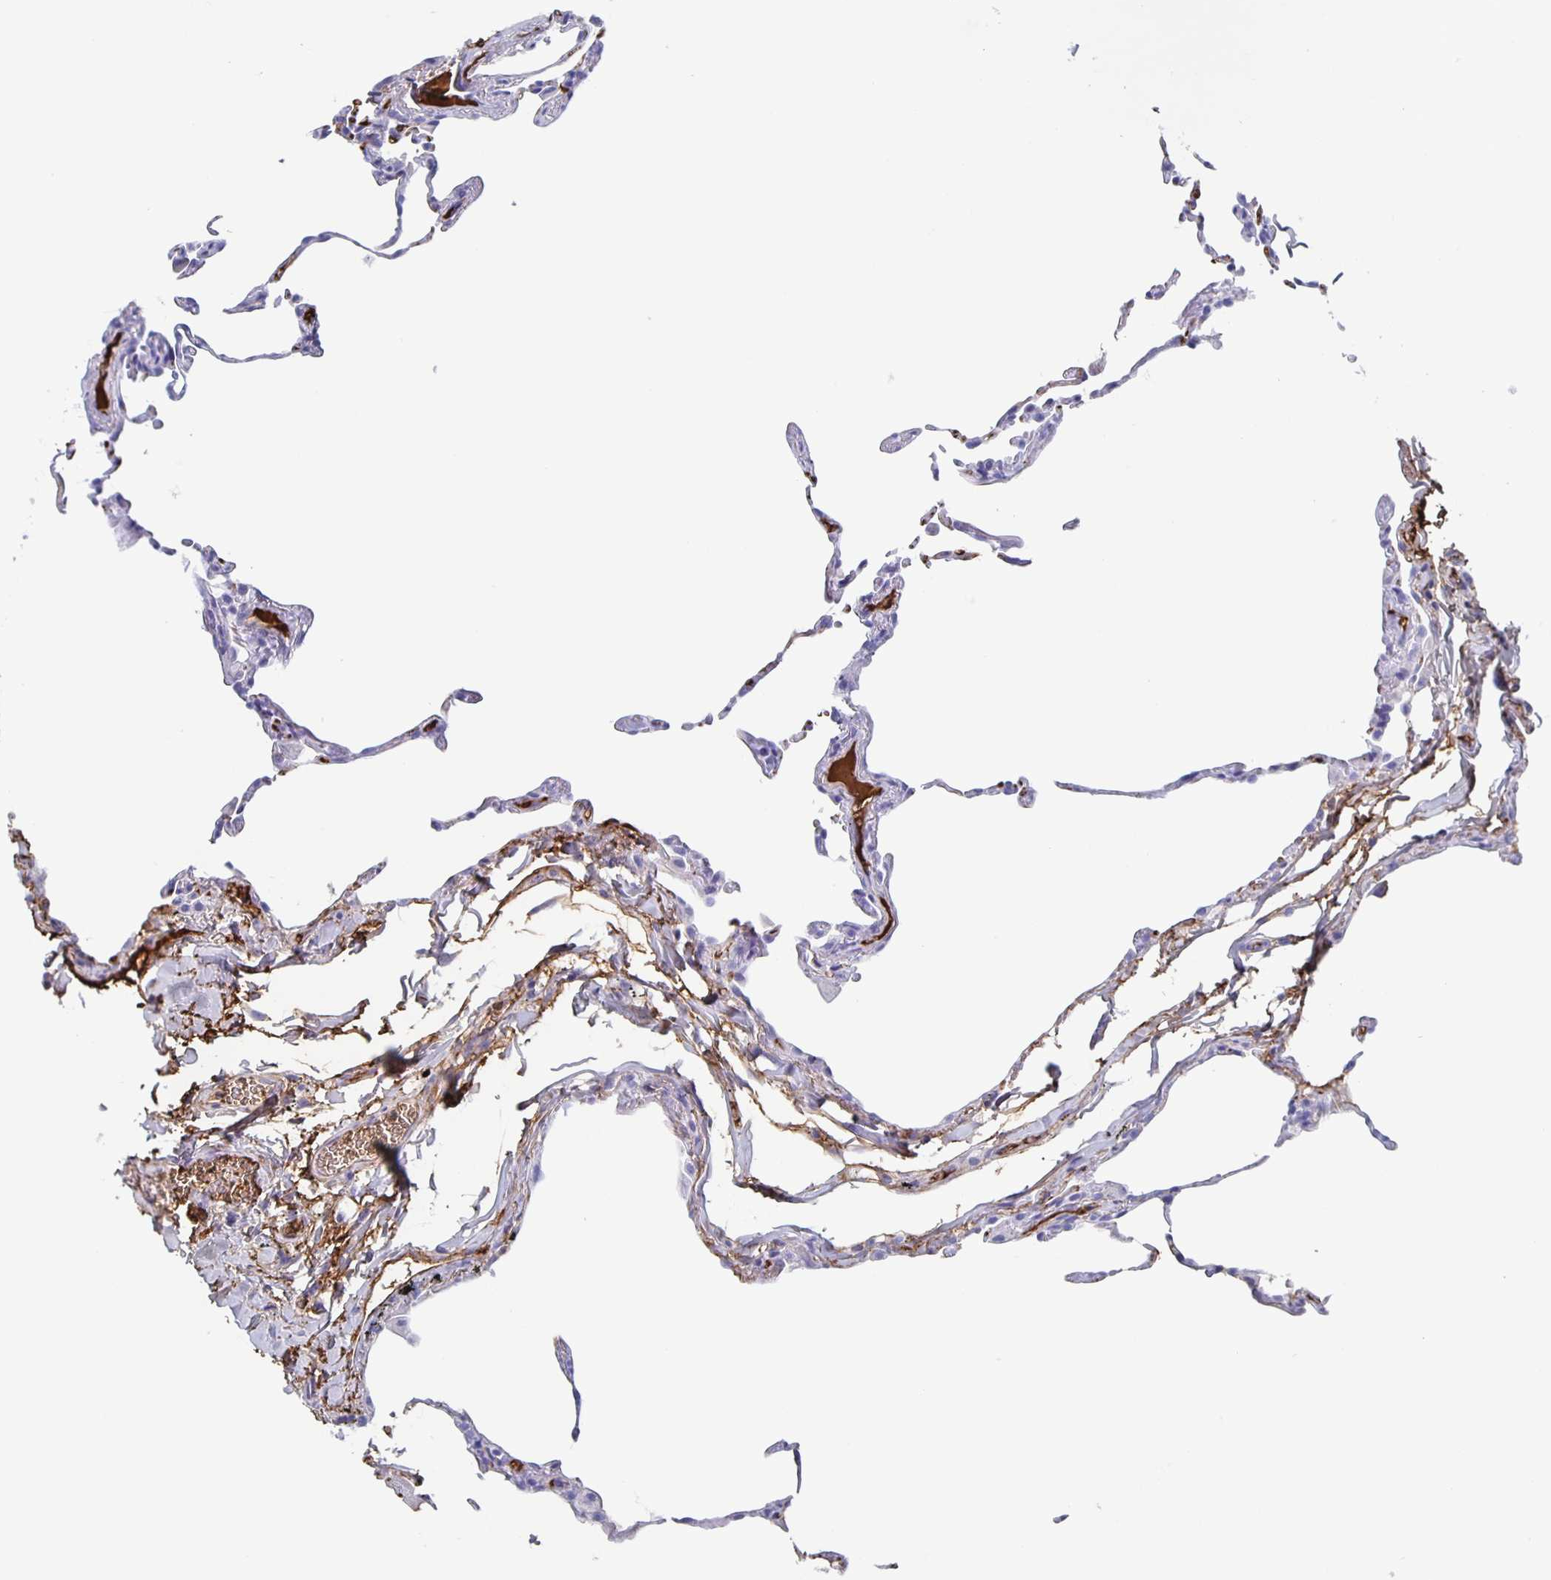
{"staining": {"intensity": "negative", "quantity": "none", "location": "none"}, "tissue": "lung", "cell_type": "Alveolar cells", "image_type": "normal", "snomed": [{"axis": "morphology", "description": "Normal tissue, NOS"}, {"axis": "topography", "description": "Lung"}], "caption": "Immunohistochemistry (IHC) image of unremarkable lung: human lung stained with DAB reveals no significant protein expression in alveolar cells.", "gene": "FGA", "patient": {"sex": "female", "age": 57}}